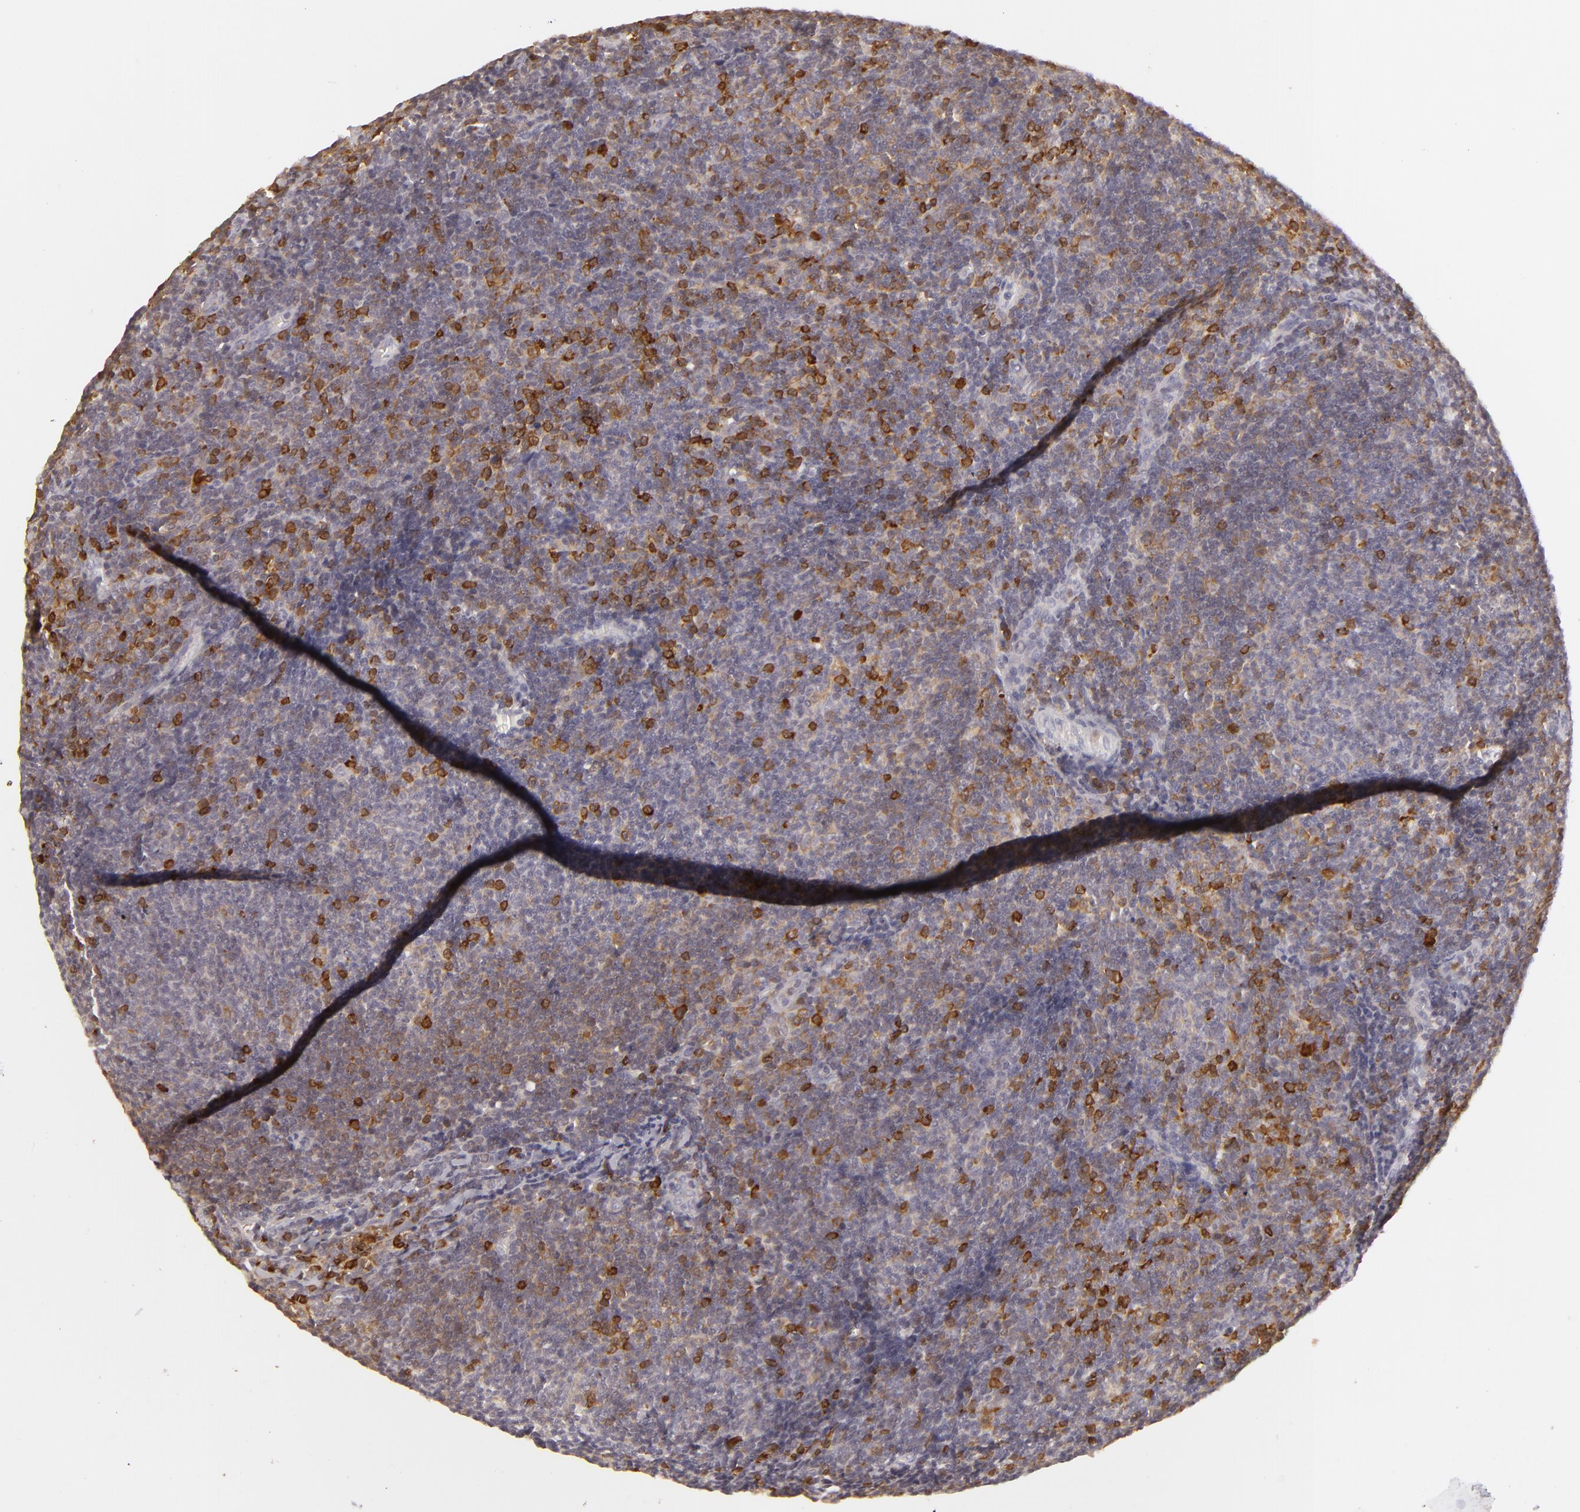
{"staining": {"intensity": "moderate", "quantity": "<25%", "location": "cytoplasmic/membranous"}, "tissue": "lymphoma", "cell_type": "Tumor cells", "image_type": "cancer", "snomed": [{"axis": "morphology", "description": "Malignant lymphoma, non-Hodgkin's type, Low grade"}, {"axis": "topography", "description": "Lymph node"}], "caption": "Immunohistochemistry histopathology image of neoplastic tissue: human lymphoma stained using immunohistochemistry exhibits low levels of moderate protein expression localized specifically in the cytoplasmic/membranous of tumor cells, appearing as a cytoplasmic/membranous brown color.", "gene": "APOBEC3G", "patient": {"sex": "male", "age": 49}}